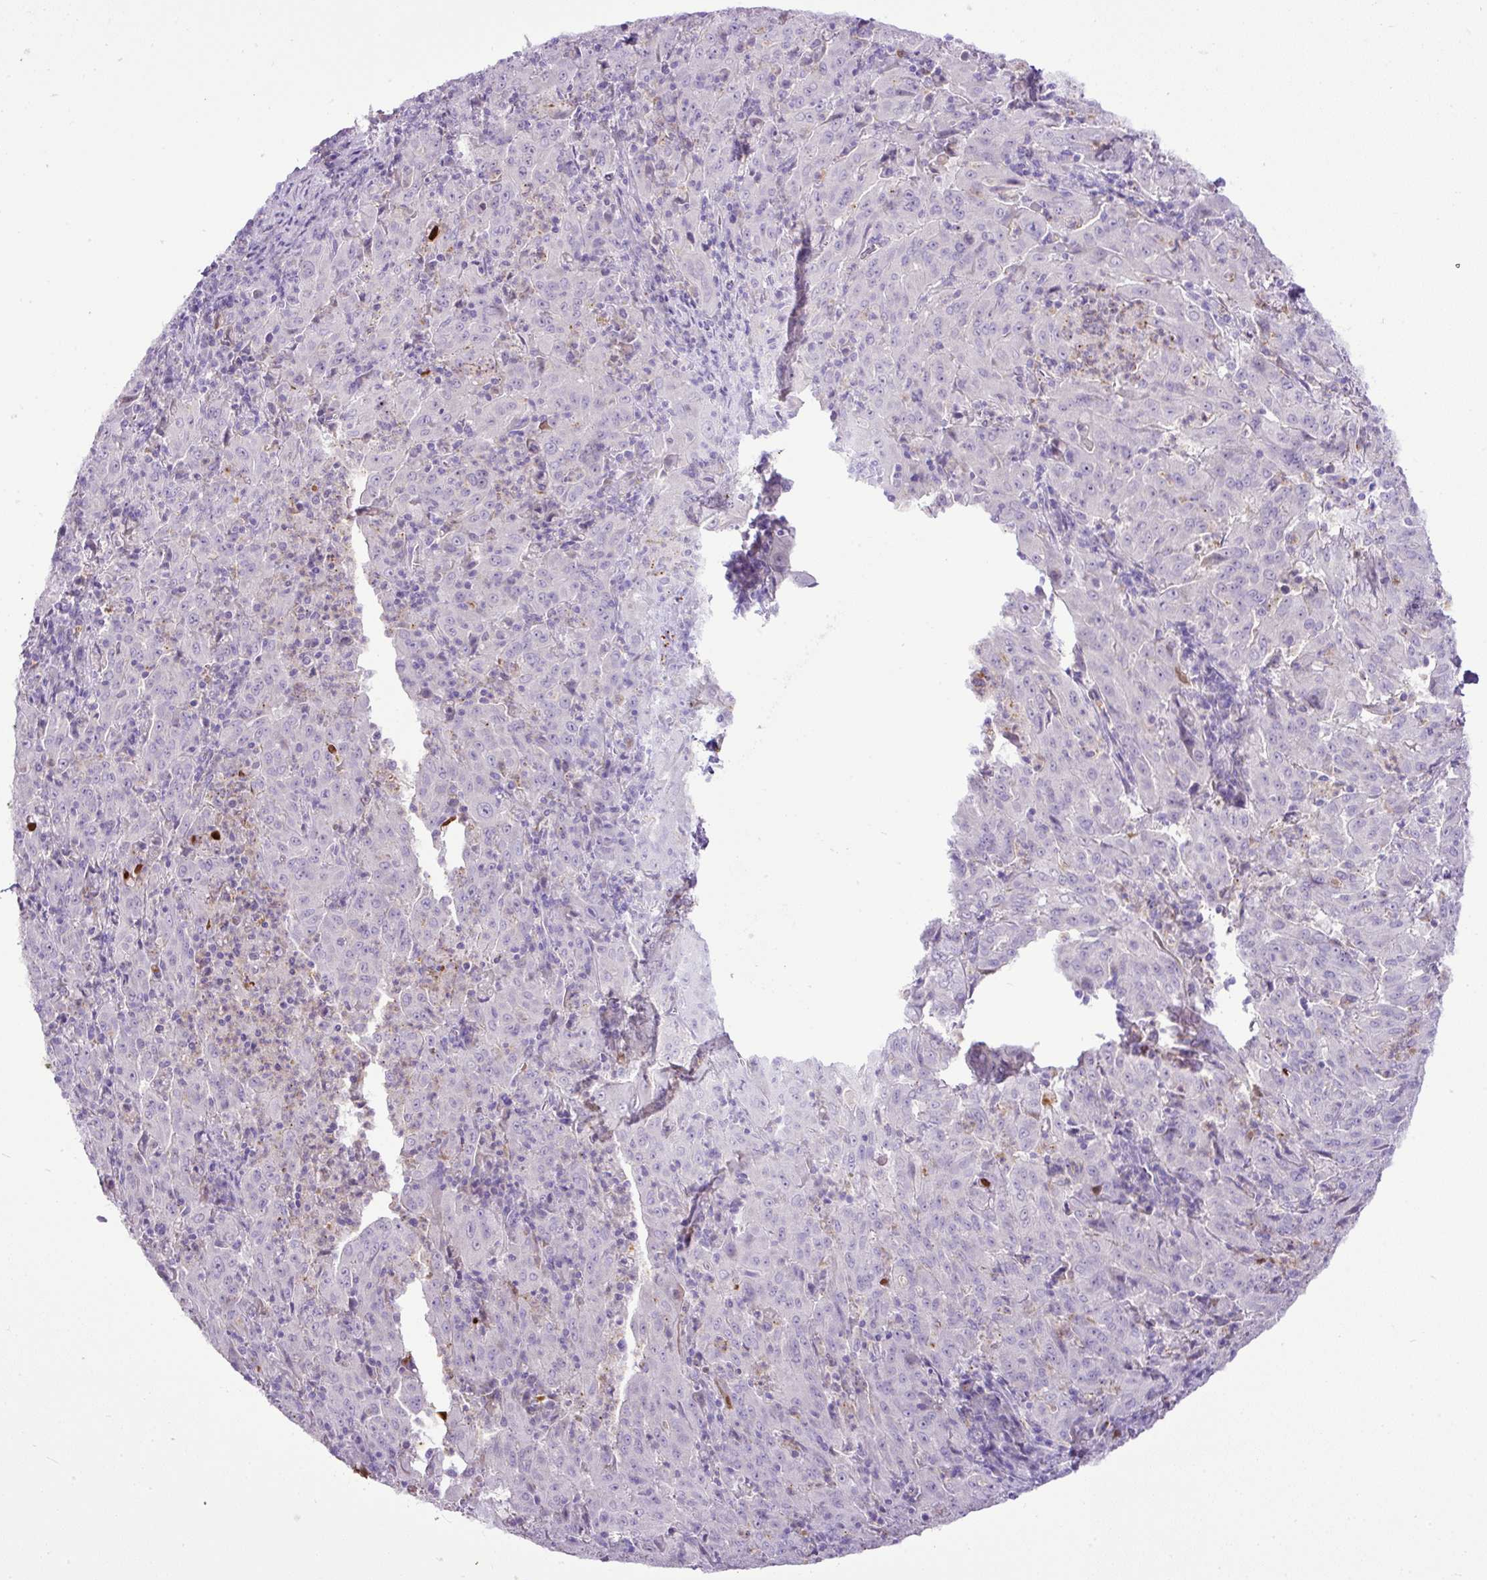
{"staining": {"intensity": "negative", "quantity": "none", "location": "none"}, "tissue": "pancreatic cancer", "cell_type": "Tumor cells", "image_type": "cancer", "snomed": [{"axis": "morphology", "description": "Adenocarcinoma, NOS"}, {"axis": "topography", "description": "Pancreas"}], "caption": "A histopathology image of human adenocarcinoma (pancreatic) is negative for staining in tumor cells.", "gene": "ESR1", "patient": {"sex": "male", "age": 63}}